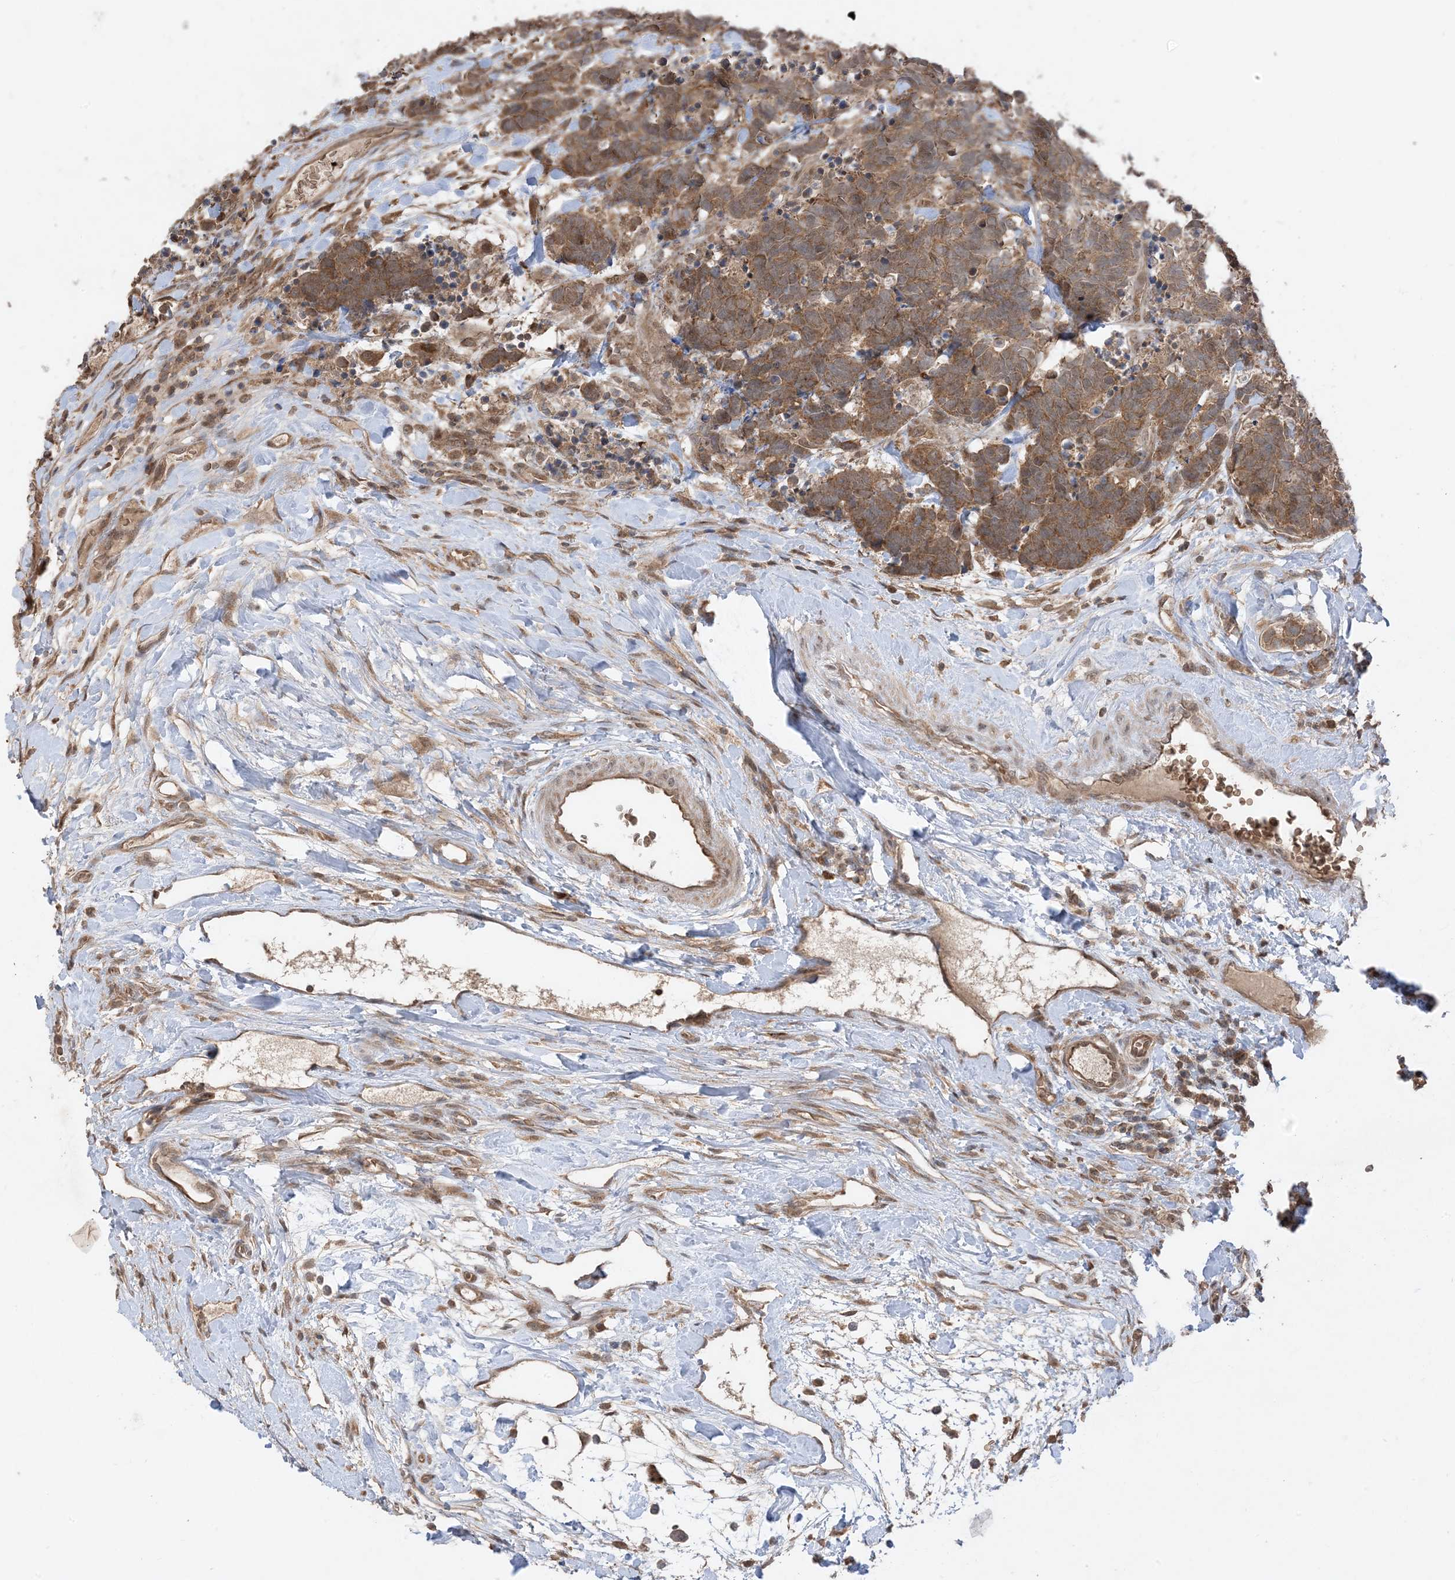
{"staining": {"intensity": "moderate", "quantity": ">75%", "location": "cytoplasmic/membranous"}, "tissue": "carcinoid", "cell_type": "Tumor cells", "image_type": "cancer", "snomed": [{"axis": "morphology", "description": "Carcinoma, NOS"}, {"axis": "morphology", "description": "Carcinoid, malignant, NOS"}, {"axis": "topography", "description": "Urinary bladder"}], "caption": "Protein expression analysis of human carcinoid reveals moderate cytoplasmic/membranous expression in about >75% of tumor cells.", "gene": "PUSL1", "patient": {"sex": "male", "age": 57}}